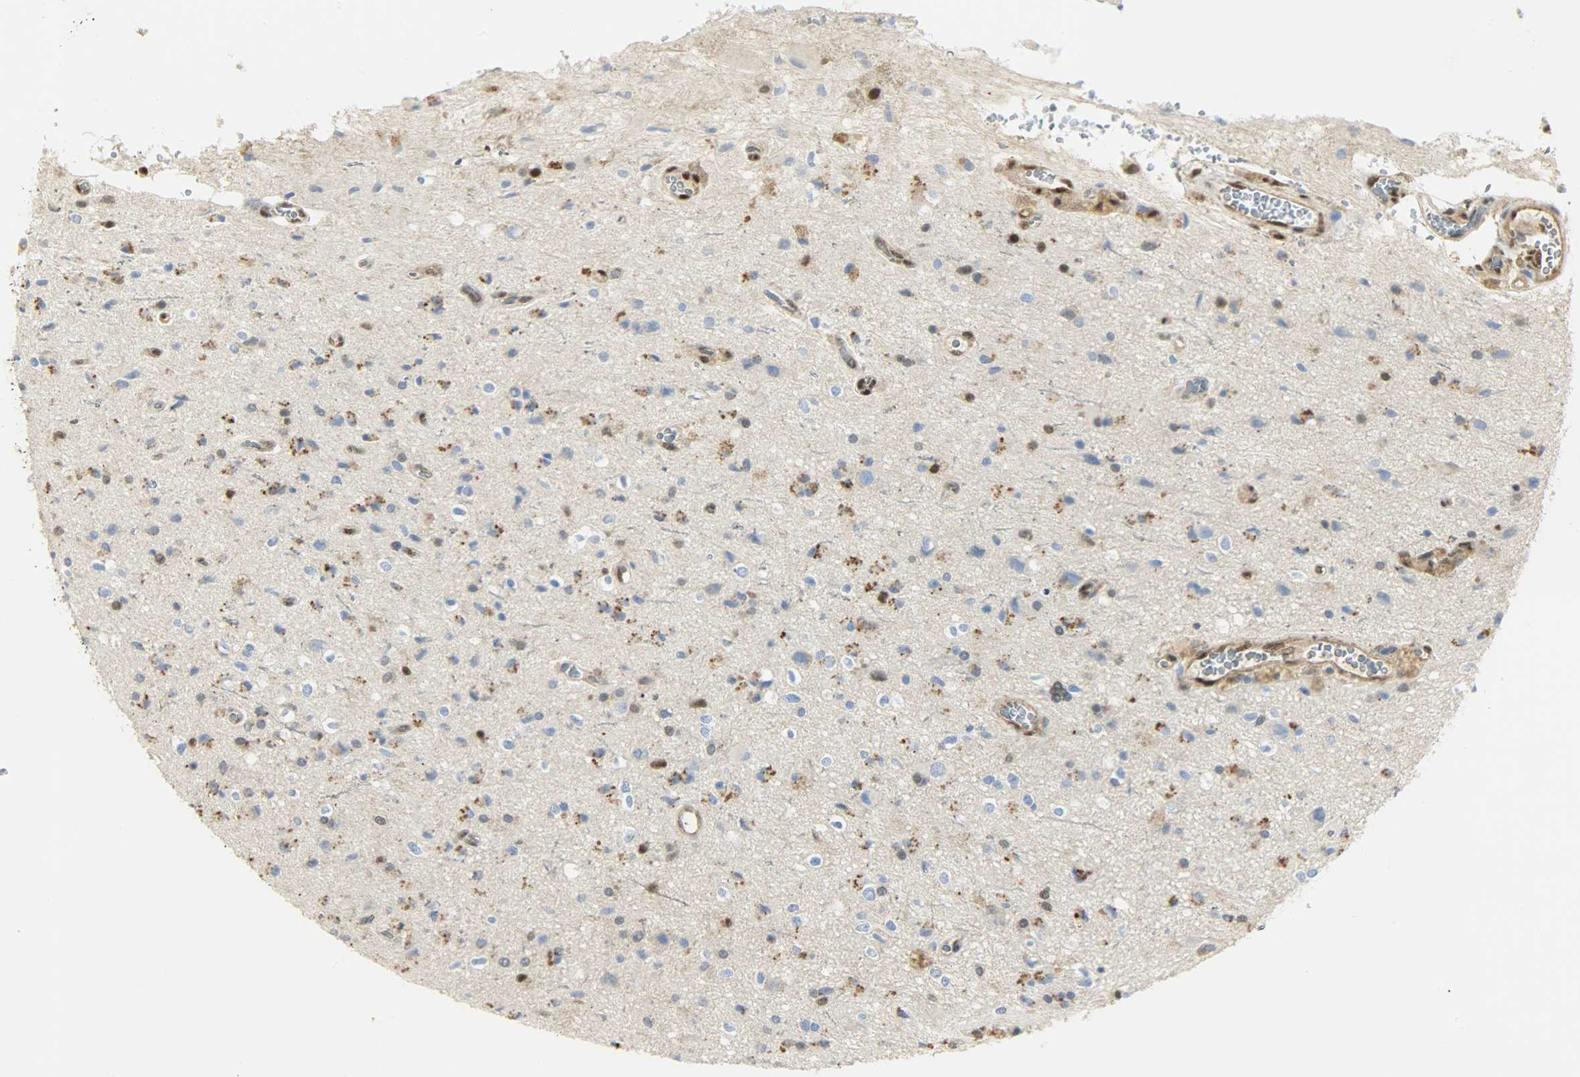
{"staining": {"intensity": "weak", "quantity": "<25%", "location": "nuclear"}, "tissue": "glioma", "cell_type": "Tumor cells", "image_type": "cancer", "snomed": [{"axis": "morphology", "description": "Glioma, malignant, High grade"}, {"axis": "topography", "description": "Brain"}], "caption": "IHC image of neoplastic tissue: human high-grade glioma (malignant) stained with DAB (3,3'-diaminobenzidine) reveals no significant protein positivity in tumor cells.", "gene": "NPEPL1", "patient": {"sex": "male", "age": 47}}